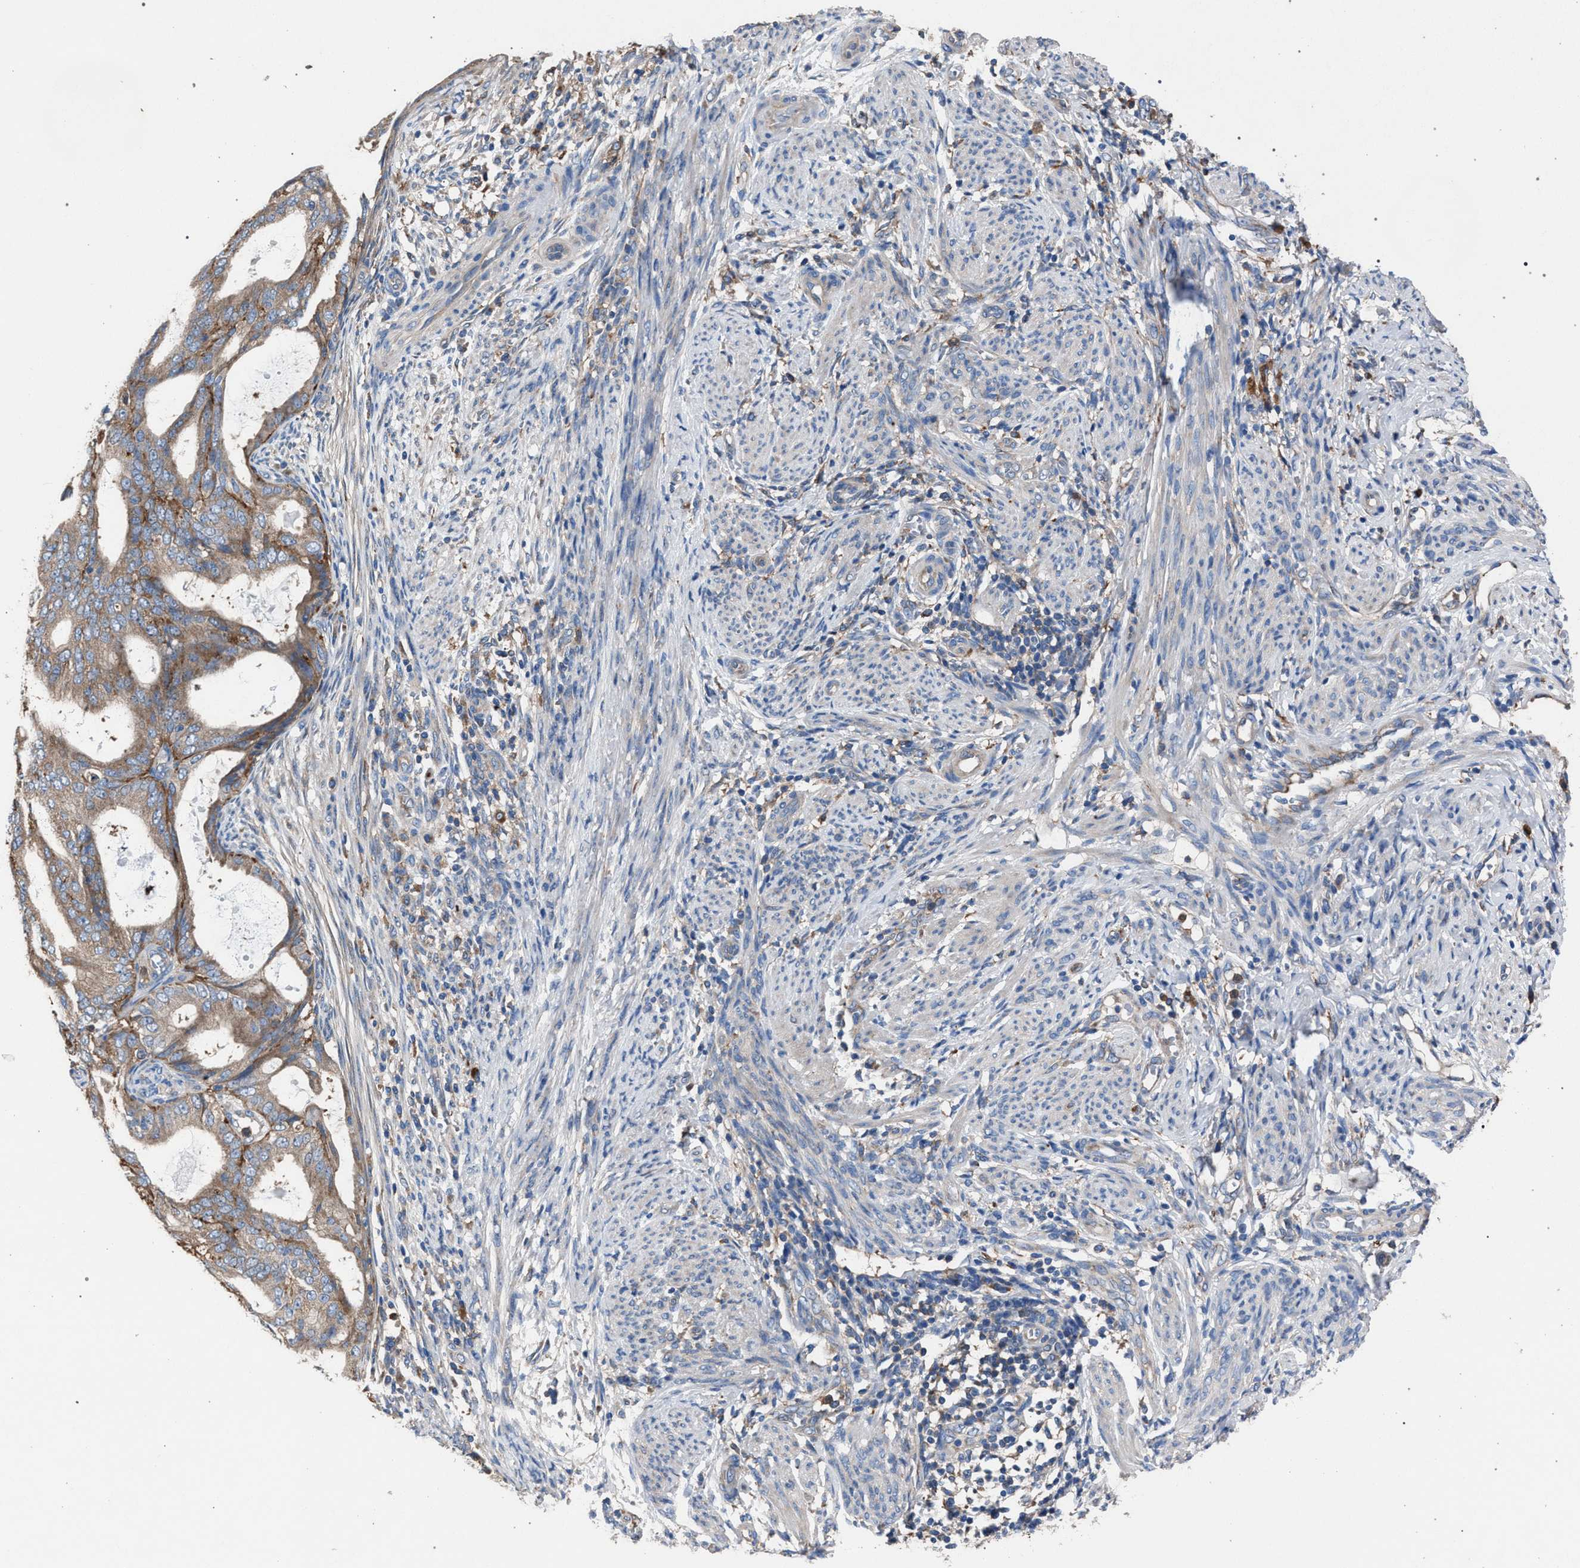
{"staining": {"intensity": "moderate", "quantity": ">75%", "location": "cytoplasmic/membranous"}, "tissue": "endometrial cancer", "cell_type": "Tumor cells", "image_type": "cancer", "snomed": [{"axis": "morphology", "description": "Adenocarcinoma, NOS"}, {"axis": "topography", "description": "Endometrium"}], "caption": "Protein expression analysis of human endometrial cancer reveals moderate cytoplasmic/membranous positivity in approximately >75% of tumor cells.", "gene": "ATP6V0A1", "patient": {"sex": "female", "age": 58}}